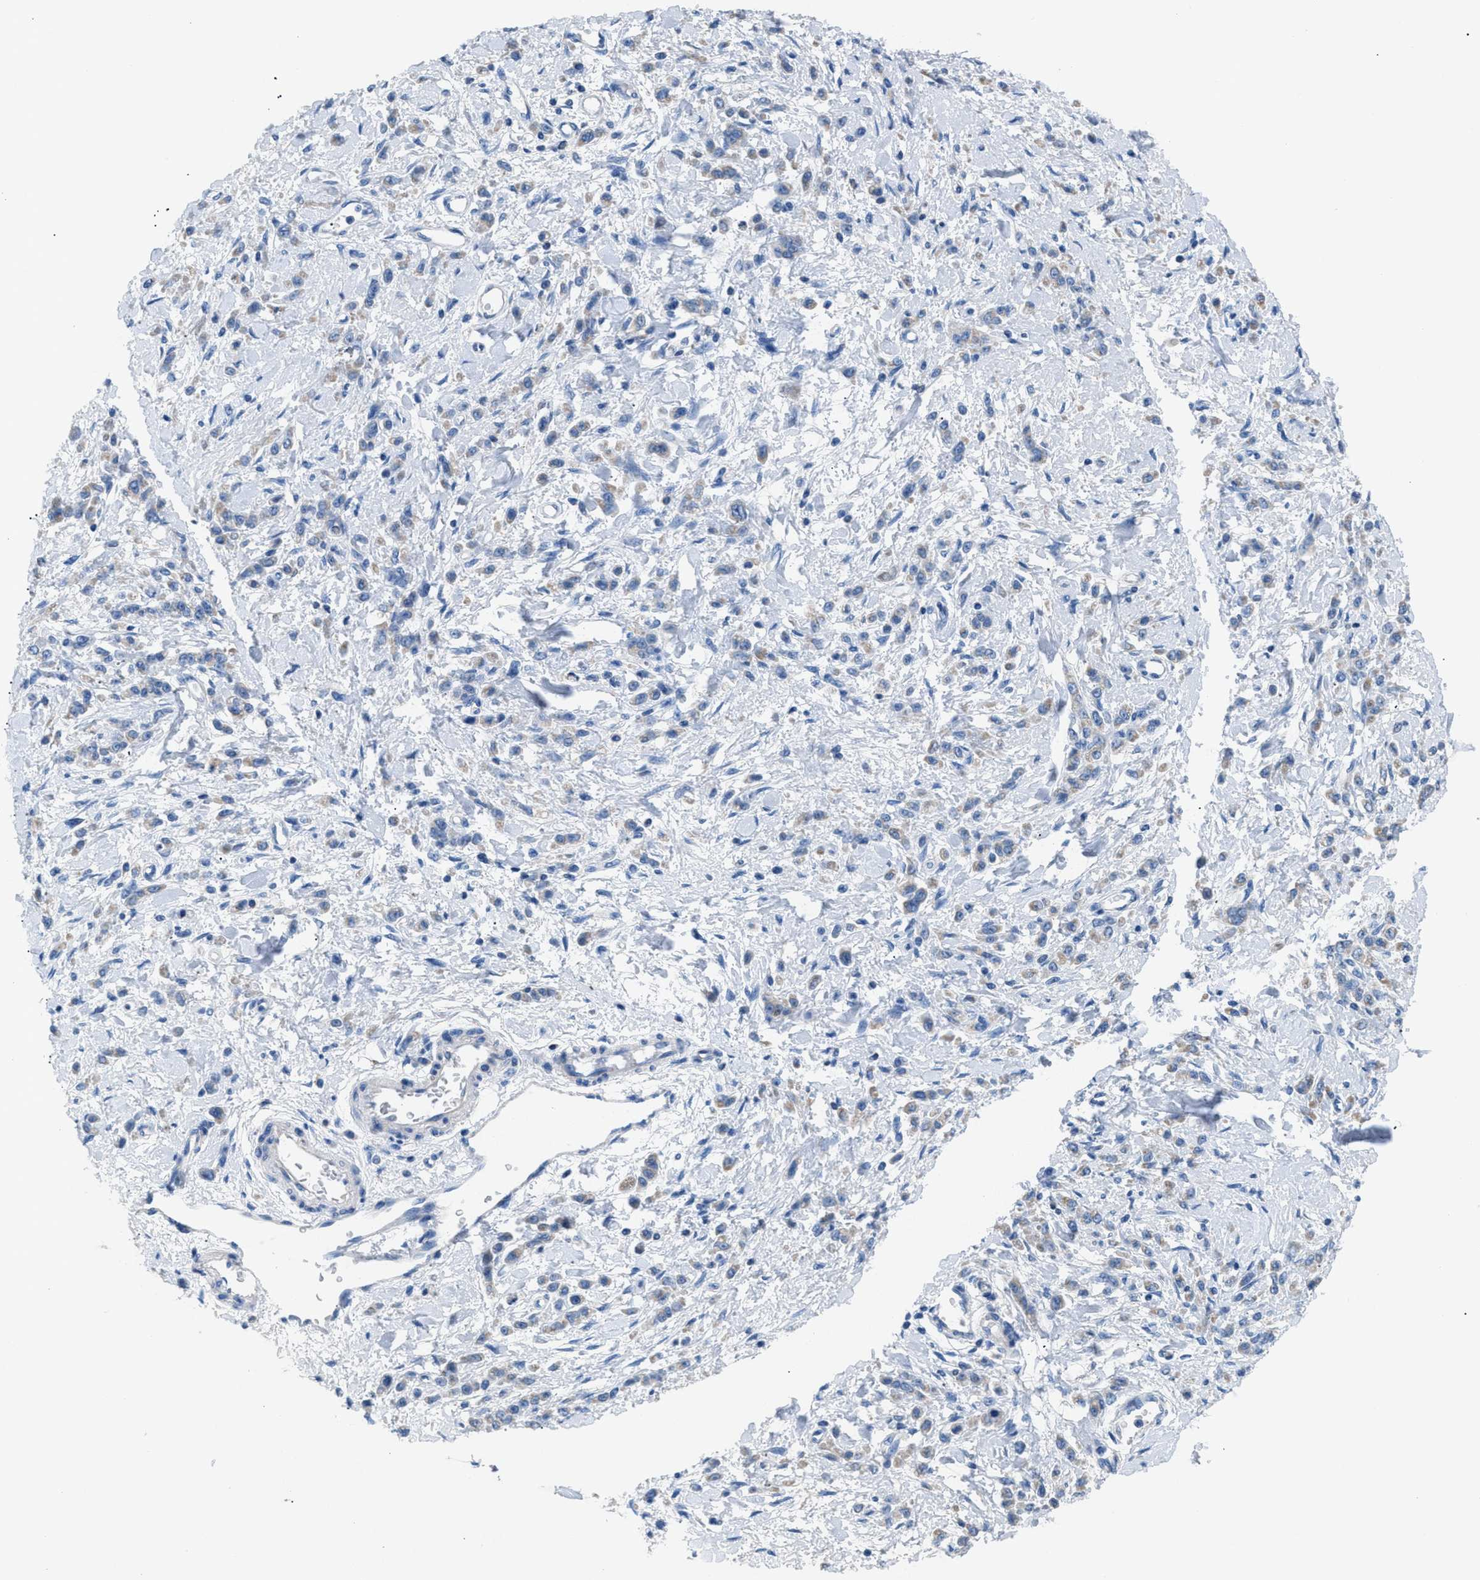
{"staining": {"intensity": "negative", "quantity": "none", "location": "none"}, "tissue": "stomach cancer", "cell_type": "Tumor cells", "image_type": "cancer", "snomed": [{"axis": "morphology", "description": "Normal tissue, NOS"}, {"axis": "morphology", "description": "Adenocarcinoma, NOS"}, {"axis": "topography", "description": "Stomach"}], "caption": "The image demonstrates no significant expression in tumor cells of stomach cancer (adenocarcinoma).", "gene": "ILDR1", "patient": {"sex": "male", "age": 82}}